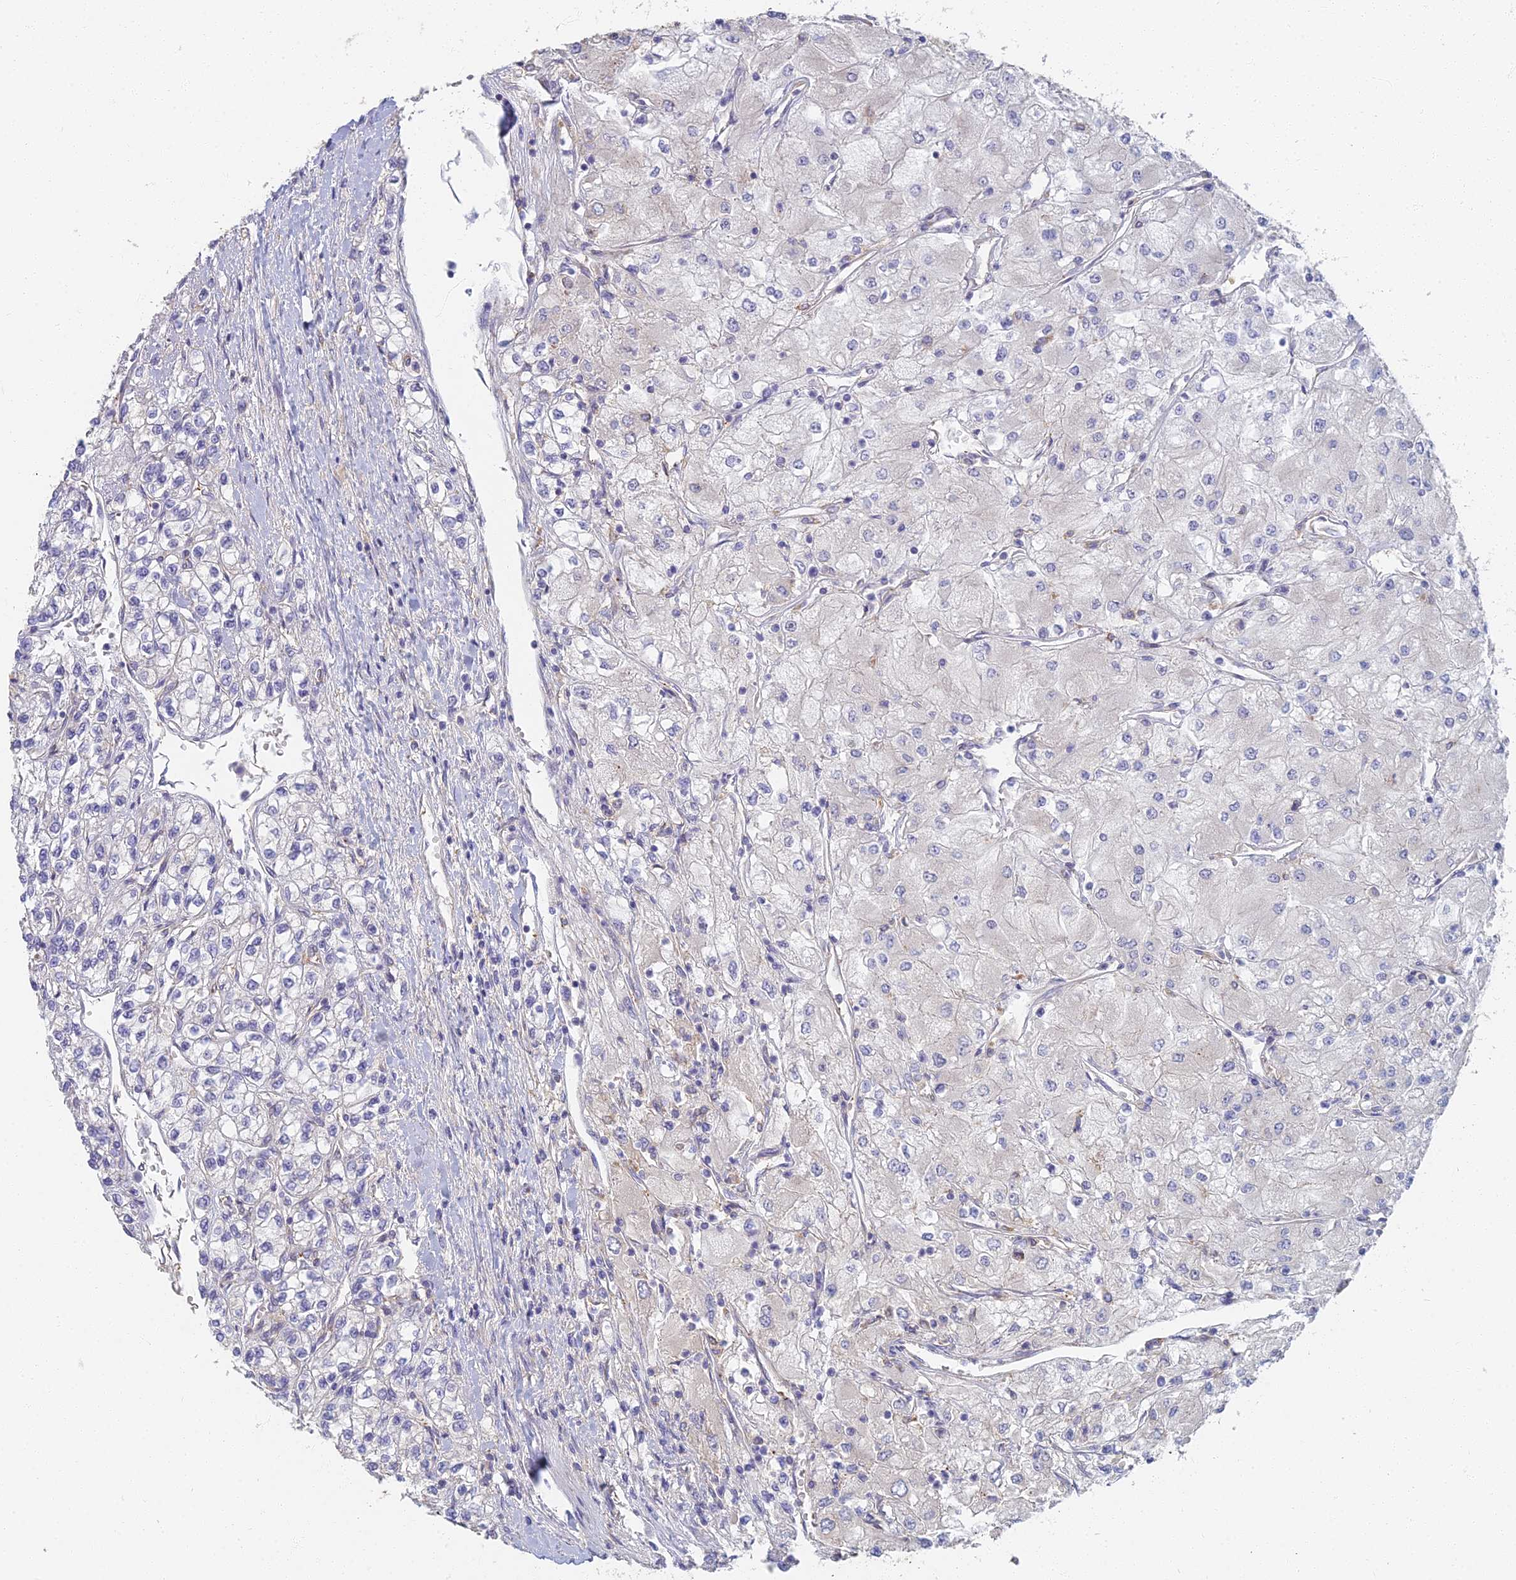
{"staining": {"intensity": "negative", "quantity": "none", "location": "none"}, "tissue": "renal cancer", "cell_type": "Tumor cells", "image_type": "cancer", "snomed": [{"axis": "morphology", "description": "Adenocarcinoma, NOS"}, {"axis": "topography", "description": "Kidney"}], "caption": "Immunohistochemistry (IHC) photomicrograph of neoplastic tissue: human renal cancer stained with DAB (3,3'-diaminobenzidine) reveals no significant protein expression in tumor cells.", "gene": "RBSN", "patient": {"sex": "male", "age": 80}}